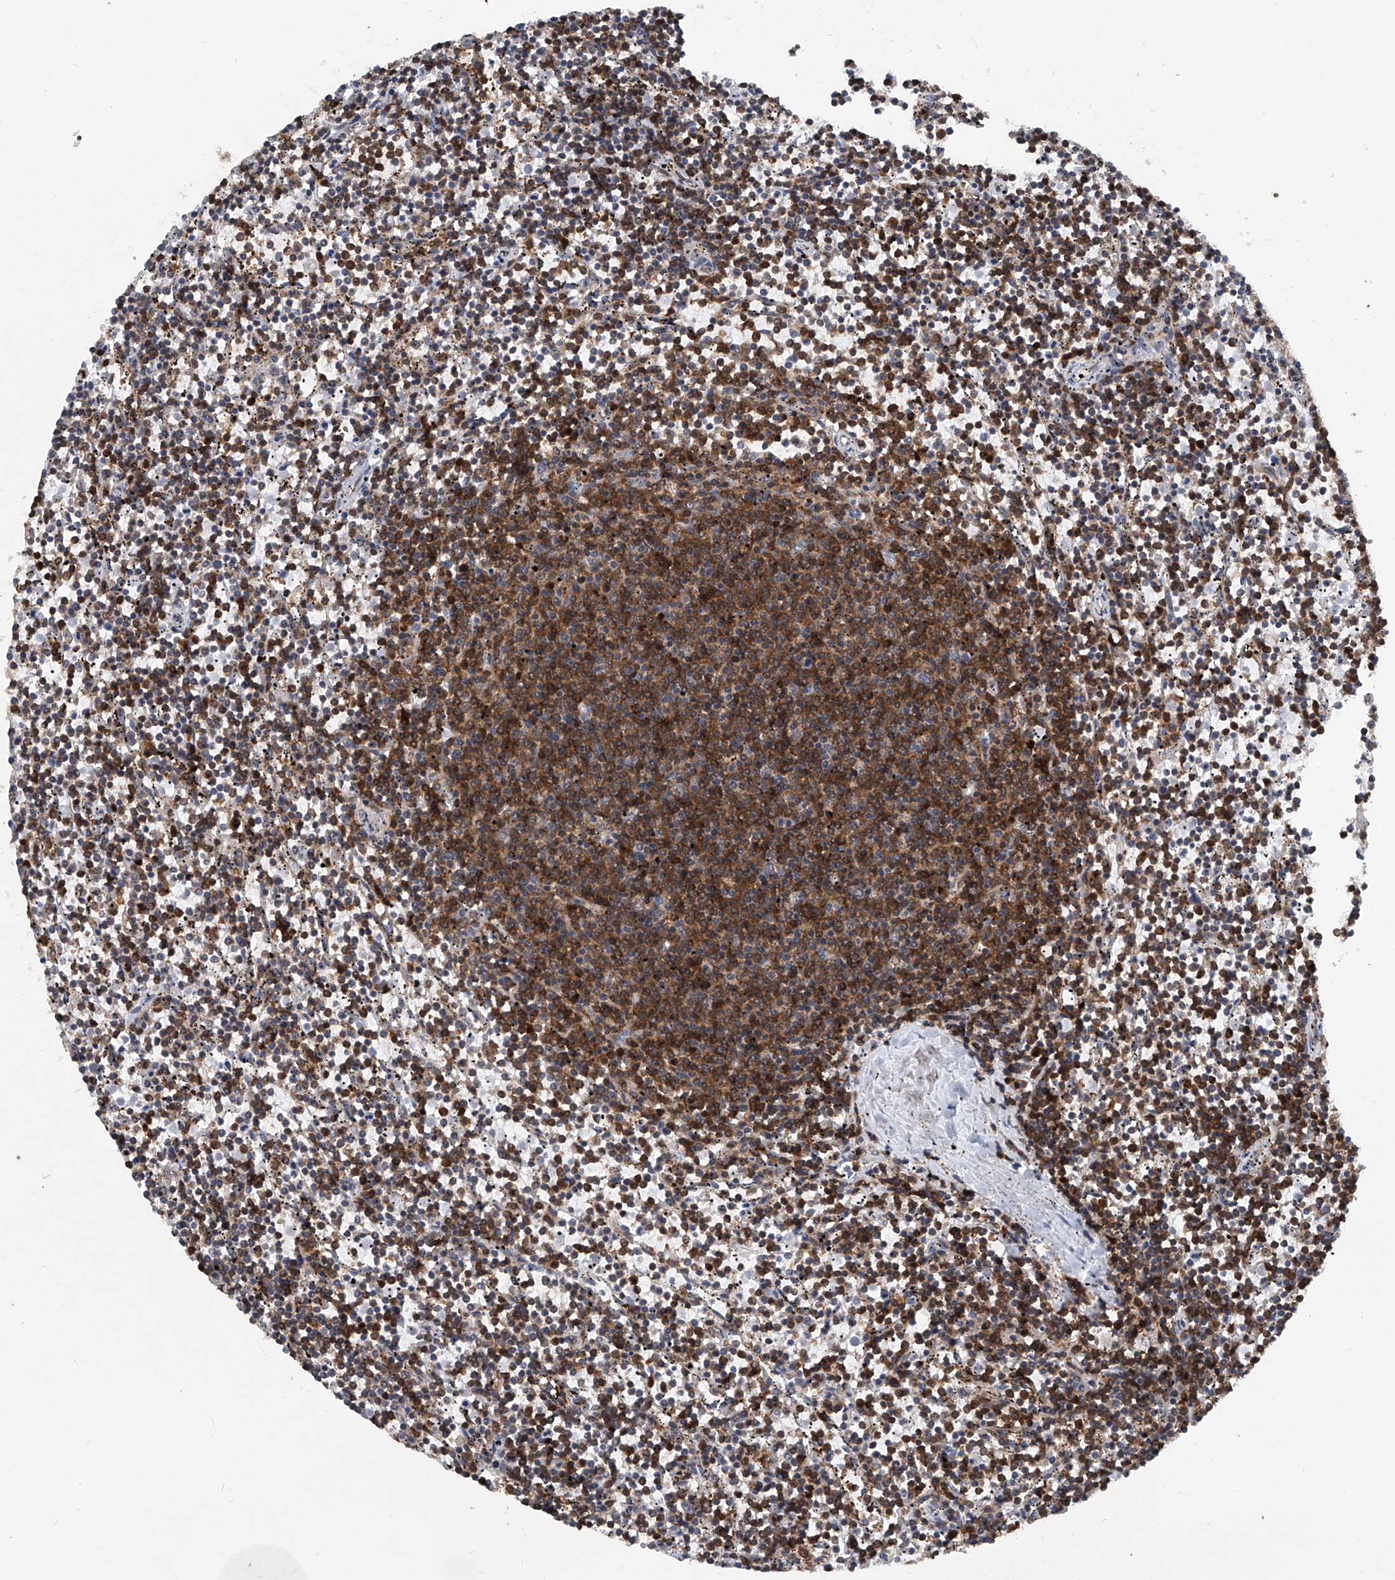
{"staining": {"intensity": "strong", "quantity": ">75%", "location": "cytoplasmic/membranous"}, "tissue": "lymphoma", "cell_type": "Tumor cells", "image_type": "cancer", "snomed": [{"axis": "morphology", "description": "Malignant lymphoma, non-Hodgkin's type, Low grade"}, {"axis": "topography", "description": "Spleen"}], "caption": "Lymphoma stained with immunohistochemistry (IHC) reveals strong cytoplasmic/membranous positivity in approximately >75% of tumor cells.", "gene": "TRIM38", "patient": {"sex": "female", "age": 50}}